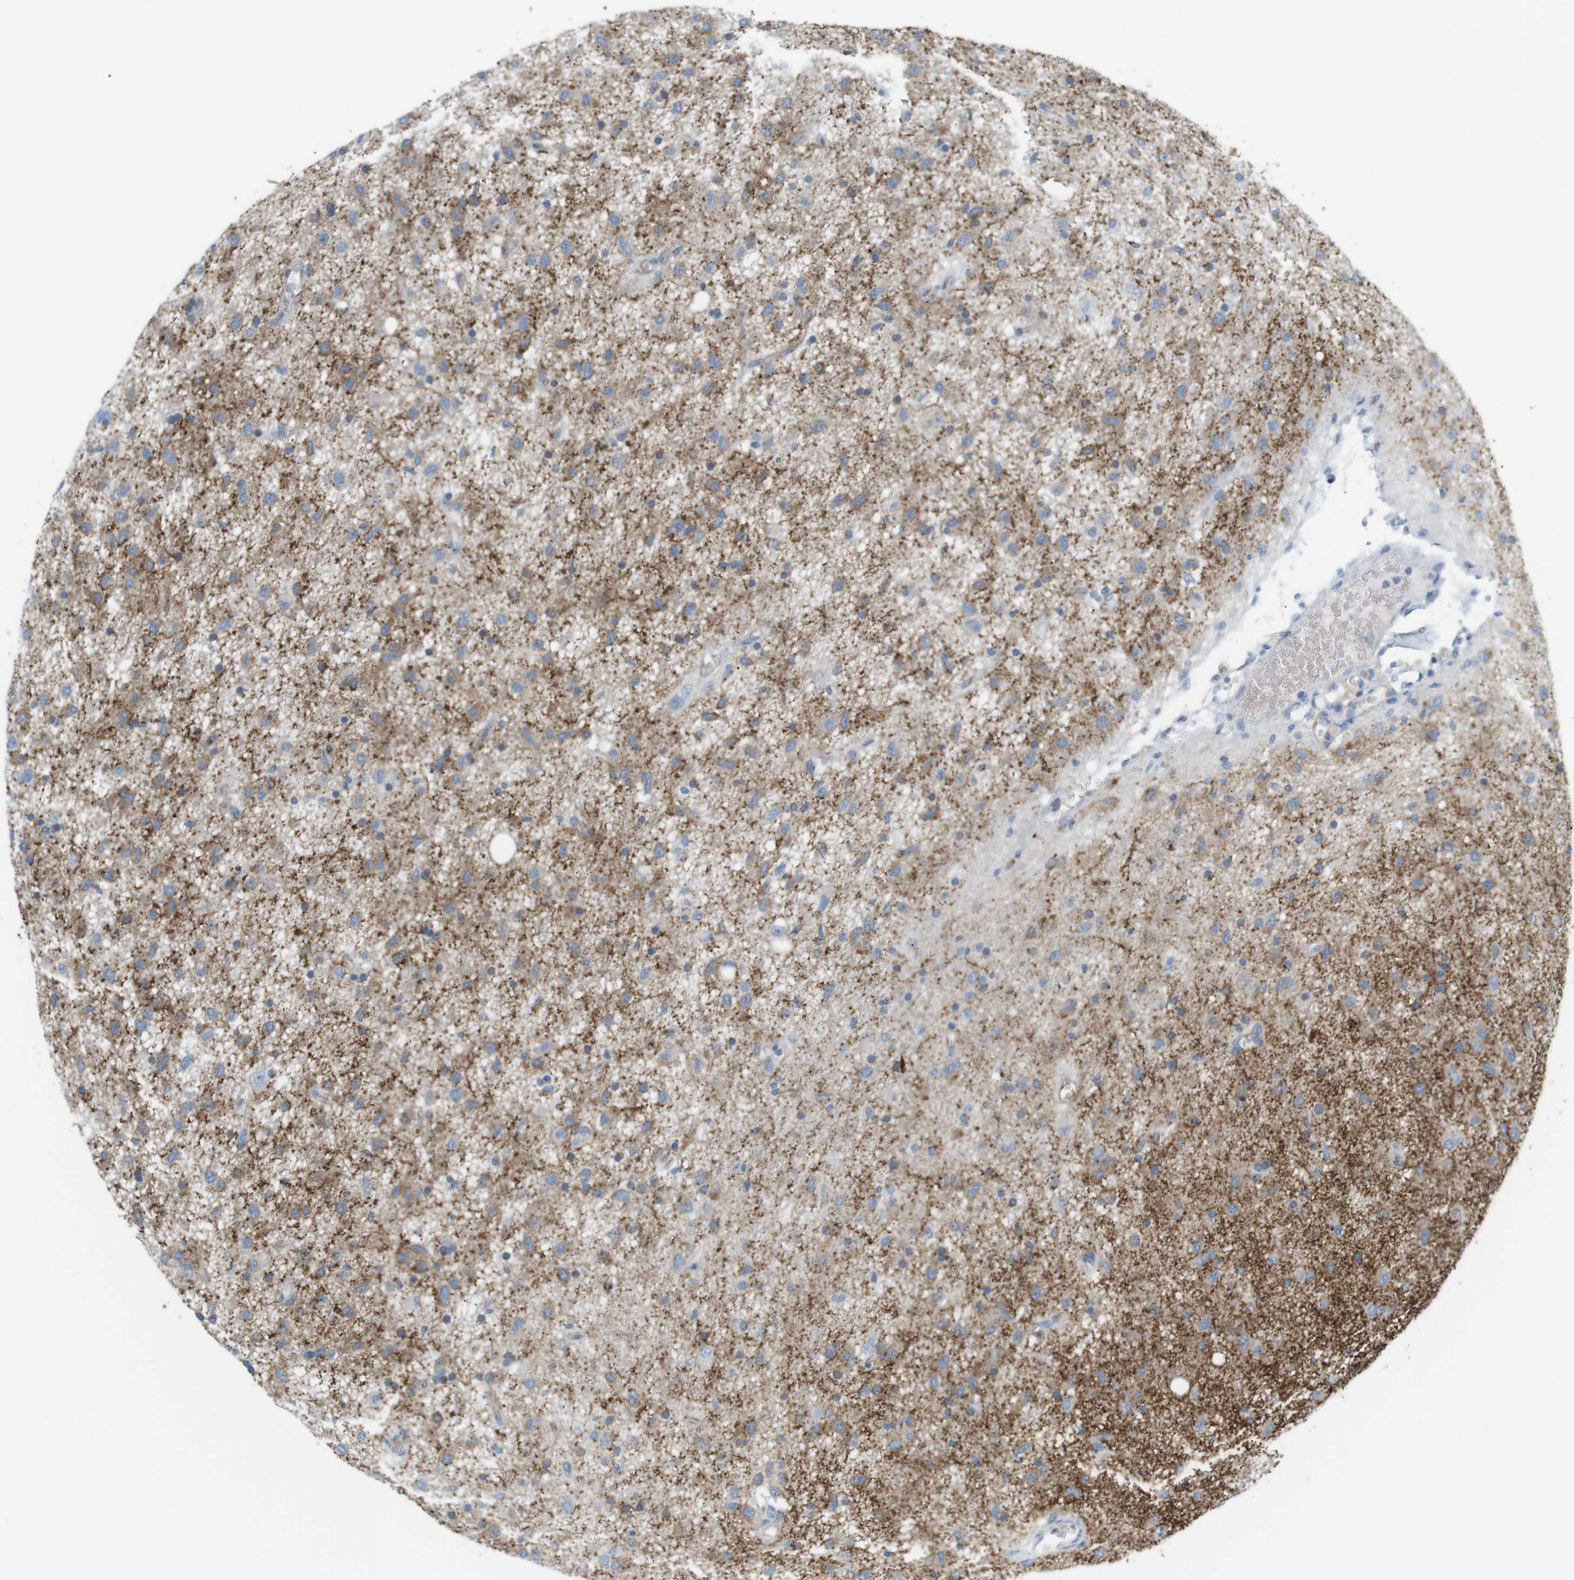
{"staining": {"intensity": "moderate", "quantity": "25%-75%", "location": "cytoplasmic/membranous"}, "tissue": "glioma", "cell_type": "Tumor cells", "image_type": "cancer", "snomed": [{"axis": "morphology", "description": "Glioma, malignant, Low grade"}, {"axis": "topography", "description": "Brain"}], "caption": "A medium amount of moderate cytoplasmic/membranous staining is present in about 25%-75% of tumor cells in glioma tissue. (Stains: DAB in brown, nuclei in blue, Microscopy: brightfield microscopy at high magnification).", "gene": "VAMP1", "patient": {"sex": "male", "age": 77}}